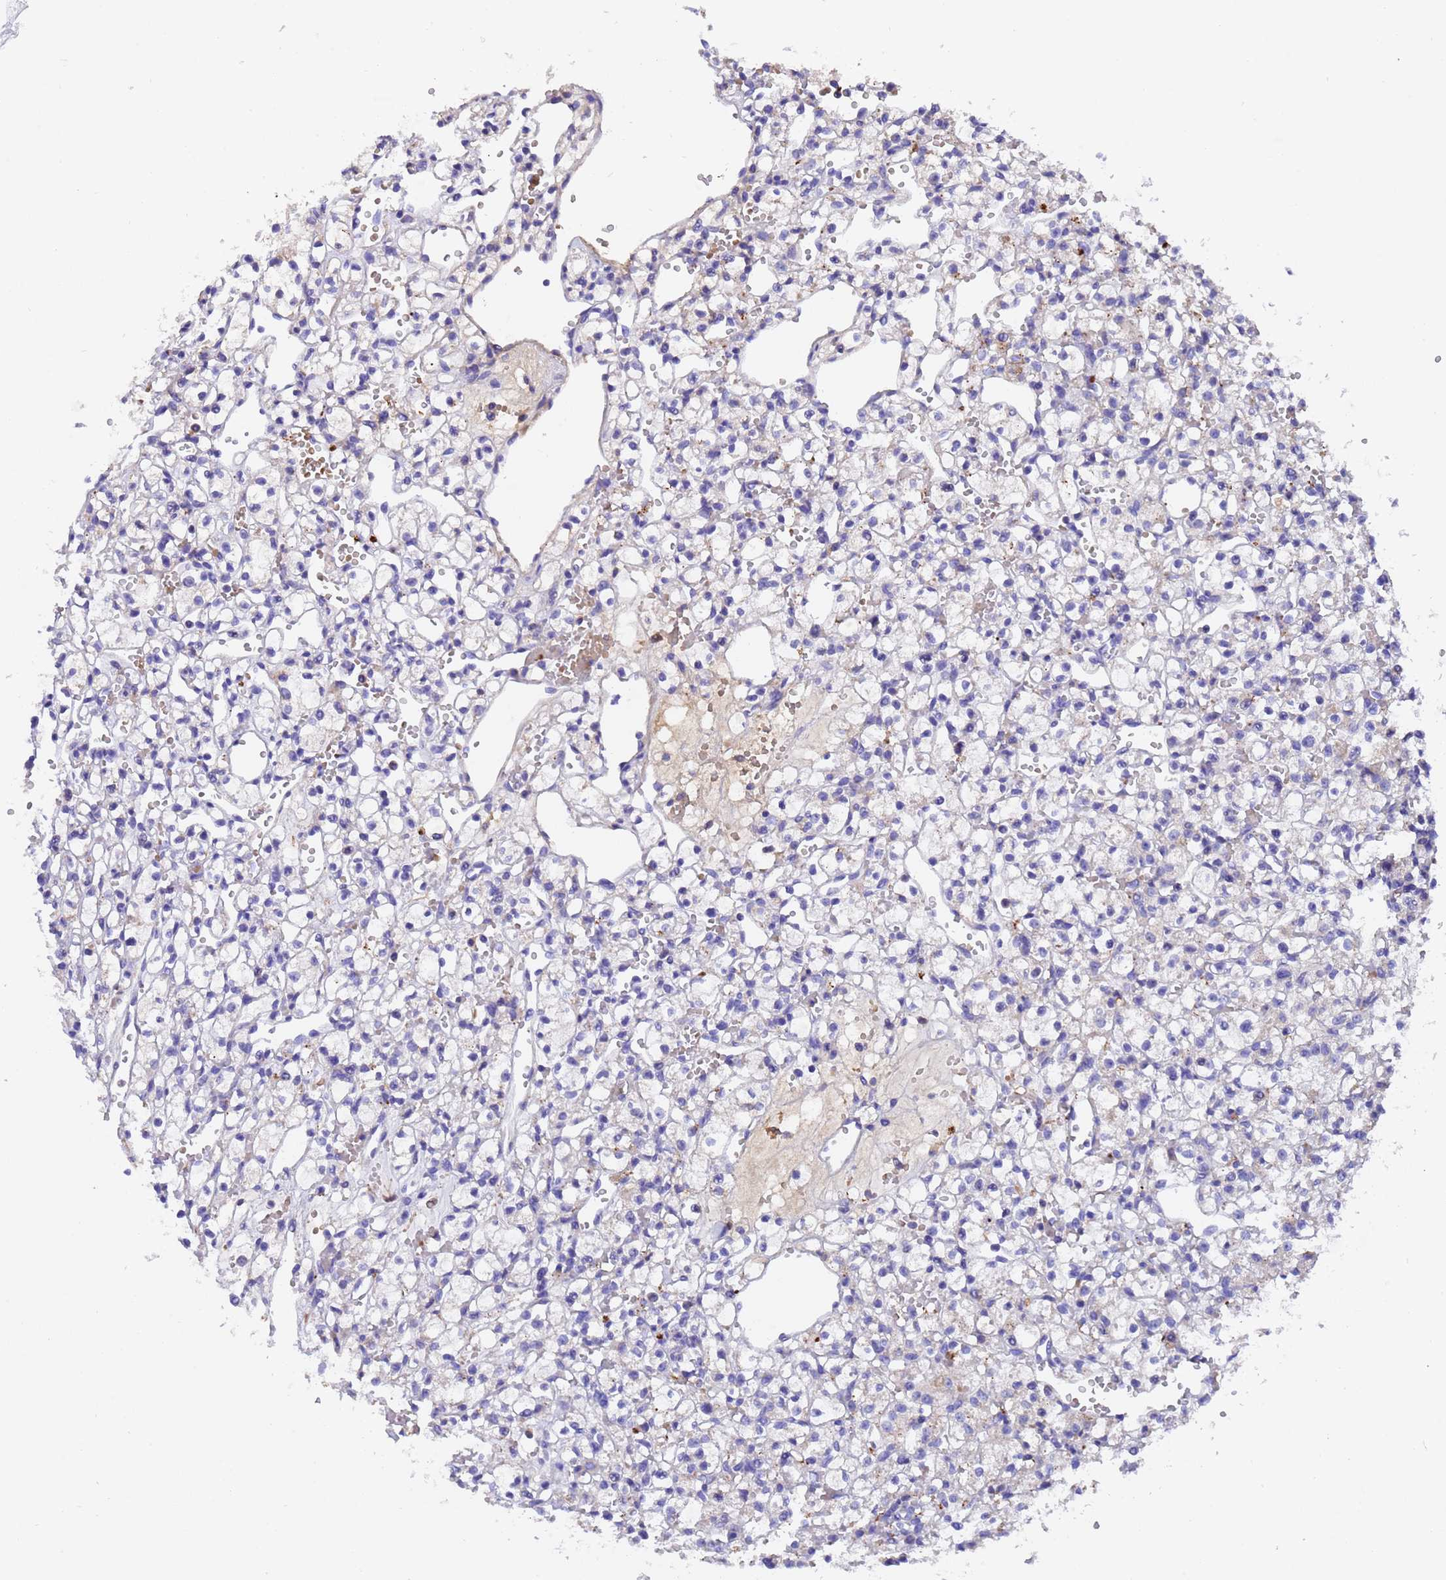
{"staining": {"intensity": "negative", "quantity": "none", "location": "none"}, "tissue": "renal cancer", "cell_type": "Tumor cells", "image_type": "cancer", "snomed": [{"axis": "morphology", "description": "Adenocarcinoma, NOS"}, {"axis": "topography", "description": "Kidney"}], "caption": "Immunohistochemistry (IHC) of adenocarcinoma (renal) reveals no positivity in tumor cells.", "gene": "ELP6", "patient": {"sex": "female", "age": 59}}